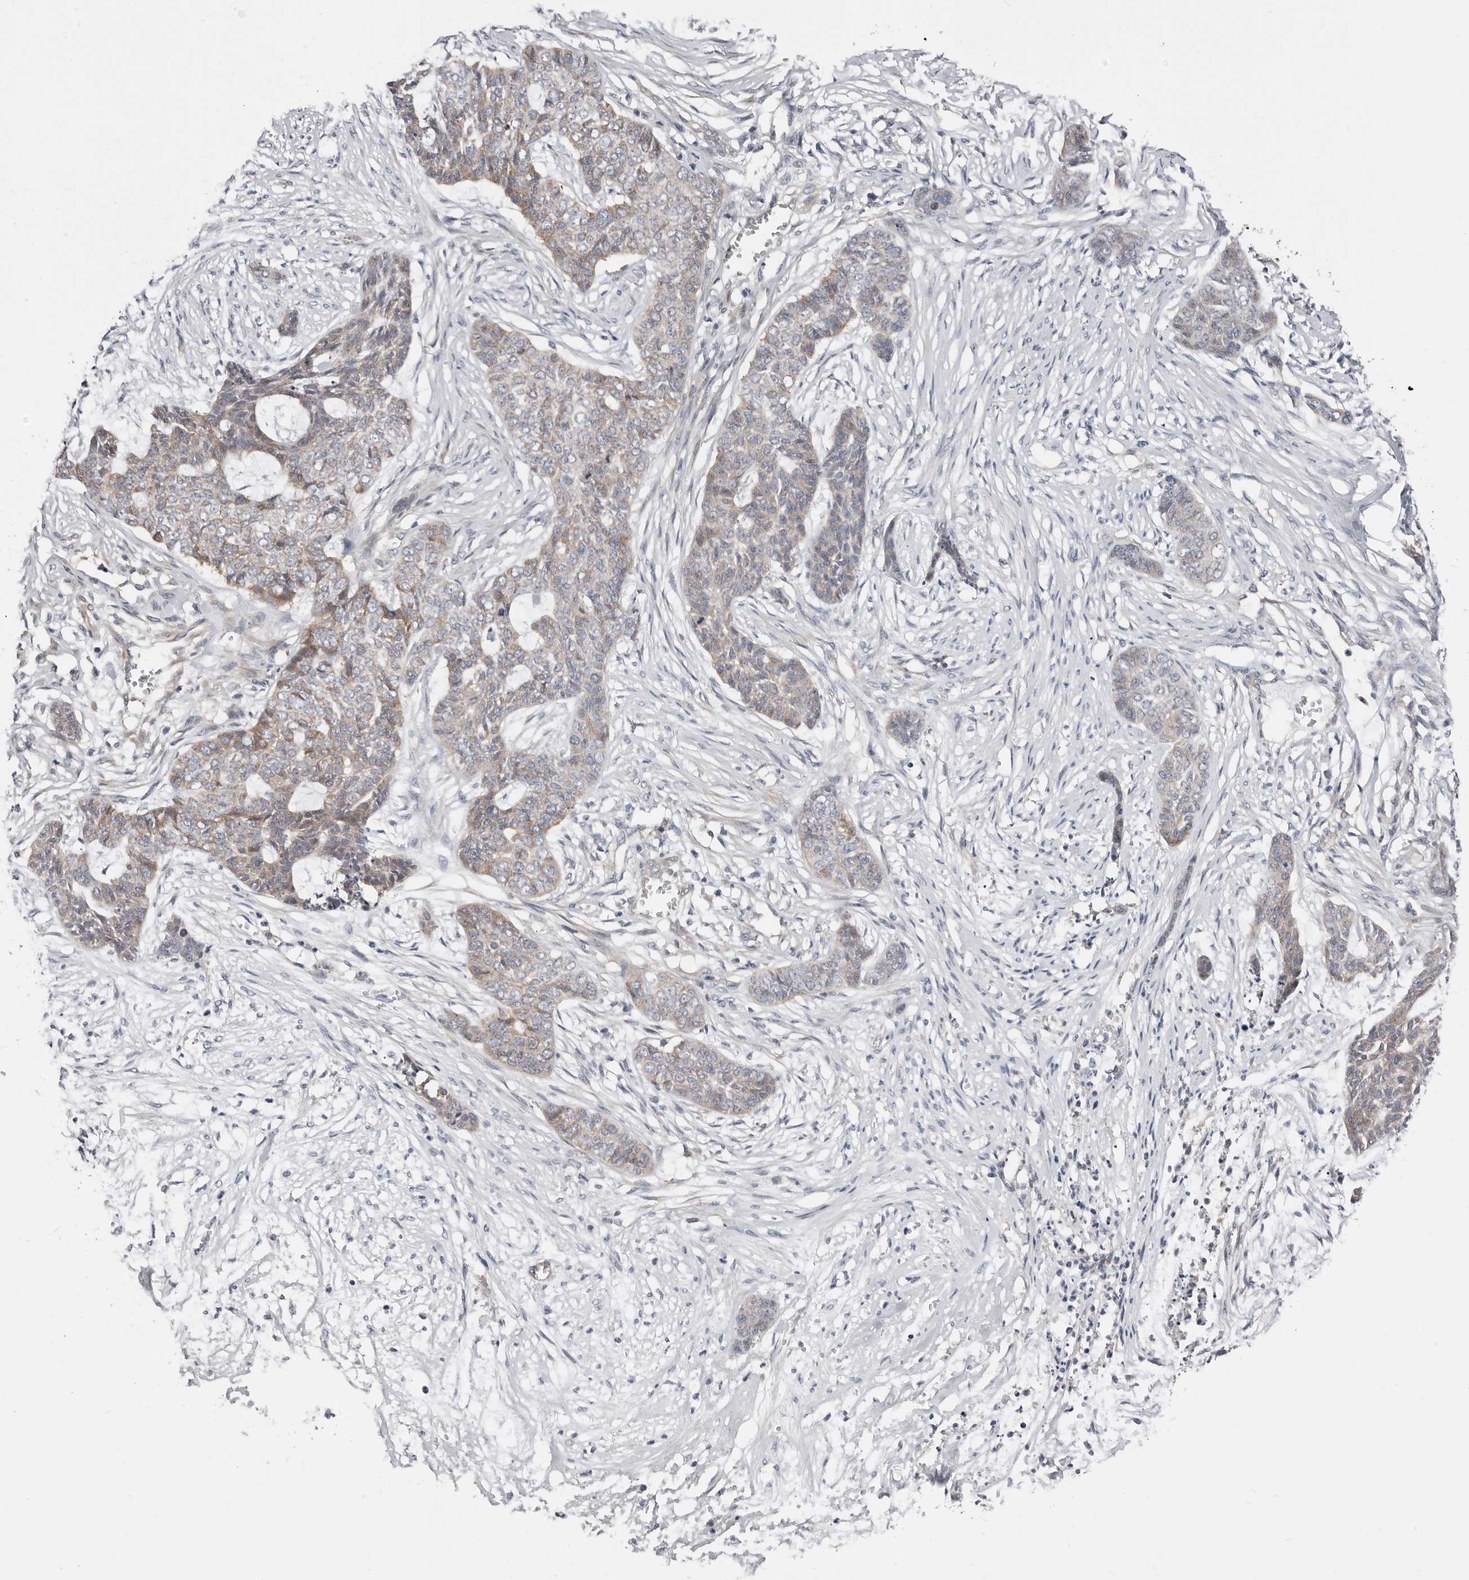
{"staining": {"intensity": "moderate", "quantity": "<25%", "location": "cytoplasmic/membranous"}, "tissue": "skin cancer", "cell_type": "Tumor cells", "image_type": "cancer", "snomed": [{"axis": "morphology", "description": "Basal cell carcinoma"}, {"axis": "topography", "description": "Skin"}], "caption": "Protein expression analysis of human skin cancer (basal cell carcinoma) reveals moderate cytoplasmic/membranous positivity in about <25% of tumor cells.", "gene": "ASRGL1", "patient": {"sex": "female", "age": 64}}